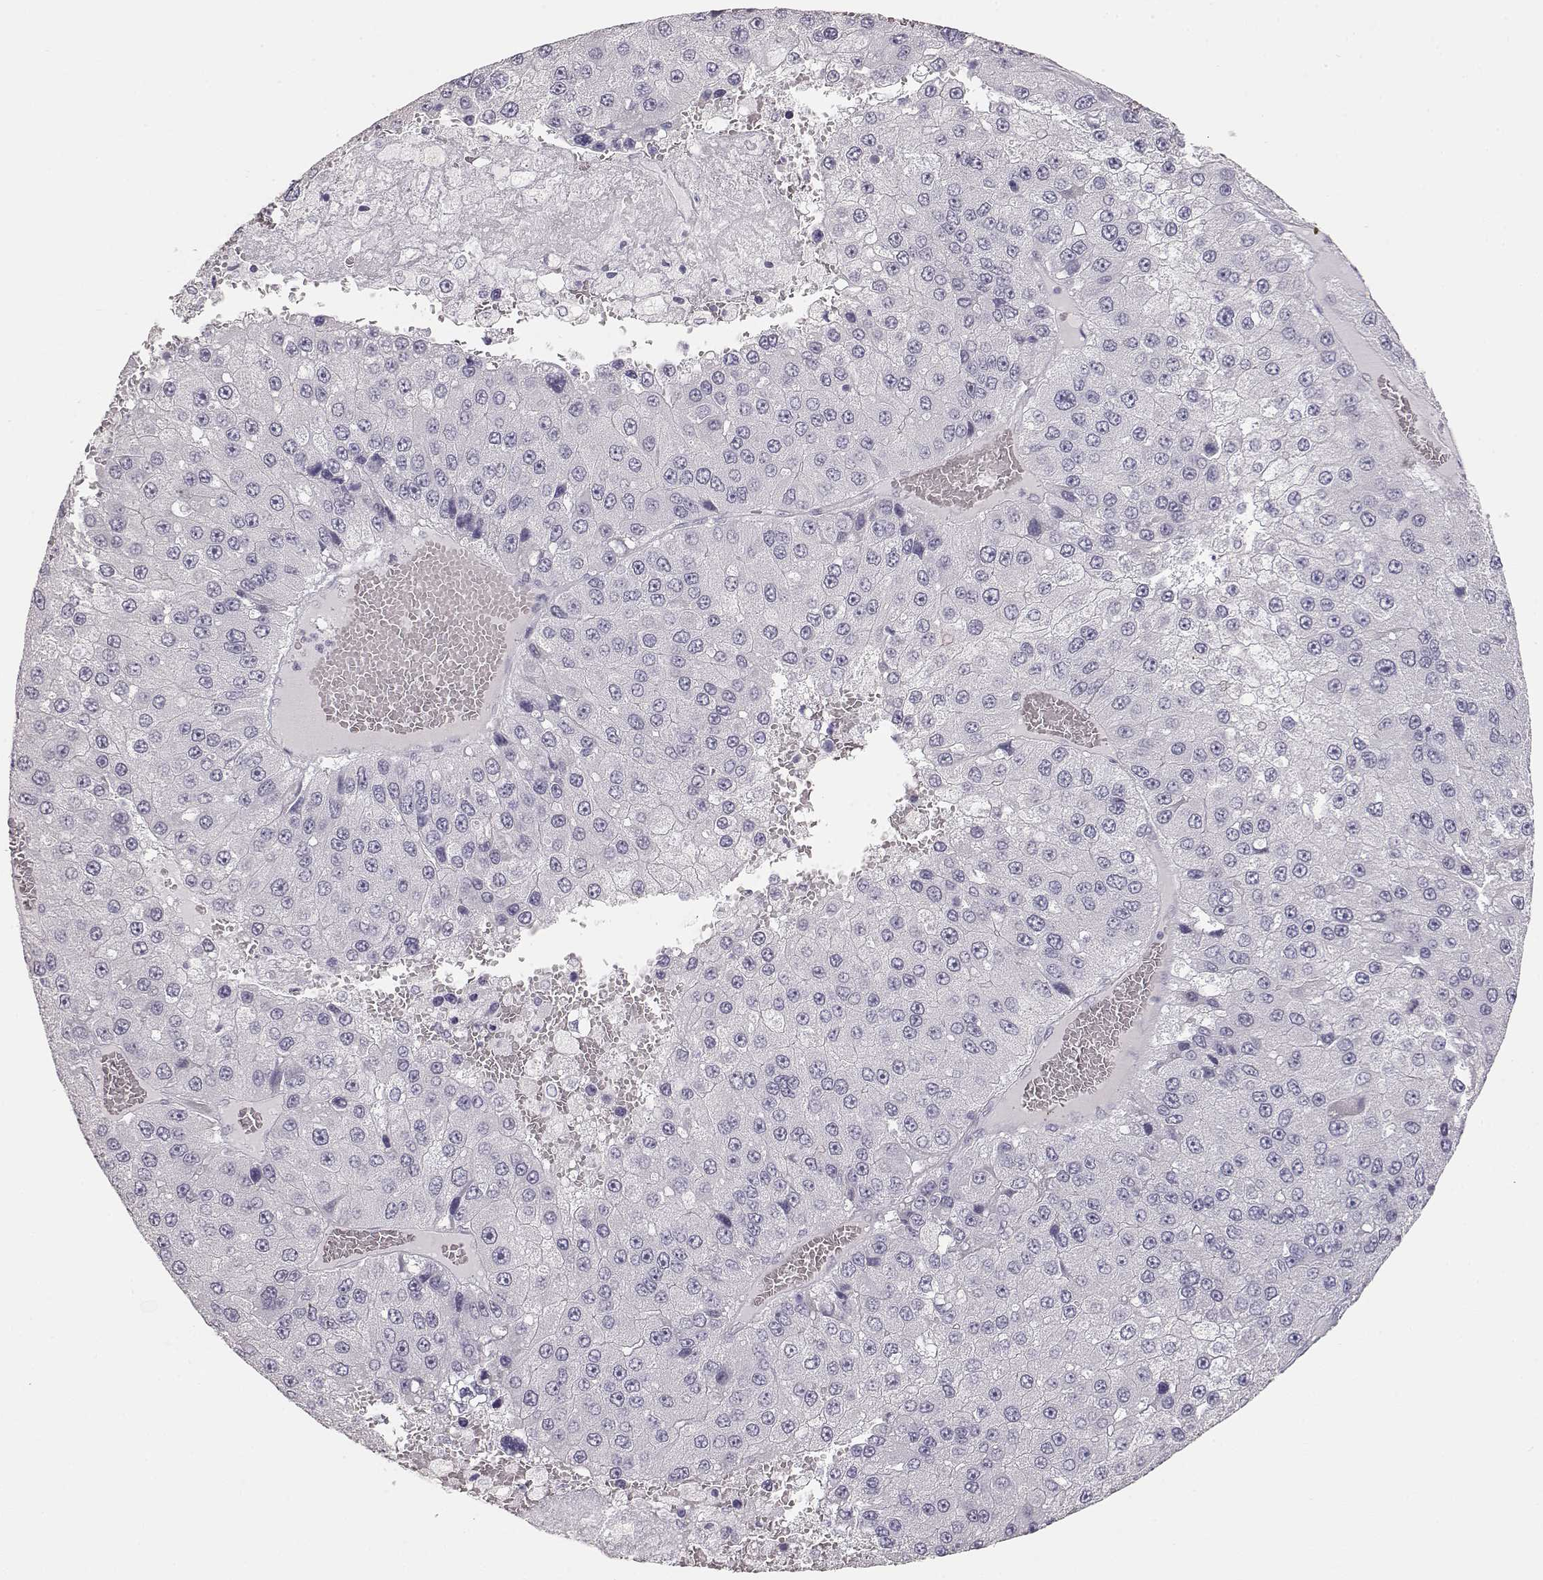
{"staining": {"intensity": "negative", "quantity": "none", "location": "none"}, "tissue": "liver cancer", "cell_type": "Tumor cells", "image_type": "cancer", "snomed": [{"axis": "morphology", "description": "Carcinoma, Hepatocellular, NOS"}, {"axis": "topography", "description": "Liver"}], "caption": "High power microscopy image of an immunohistochemistry (IHC) image of hepatocellular carcinoma (liver), revealing no significant expression in tumor cells. Nuclei are stained in blue.", "gene": "TKTL1", "patient": {"sex": "female", "age": 73}}